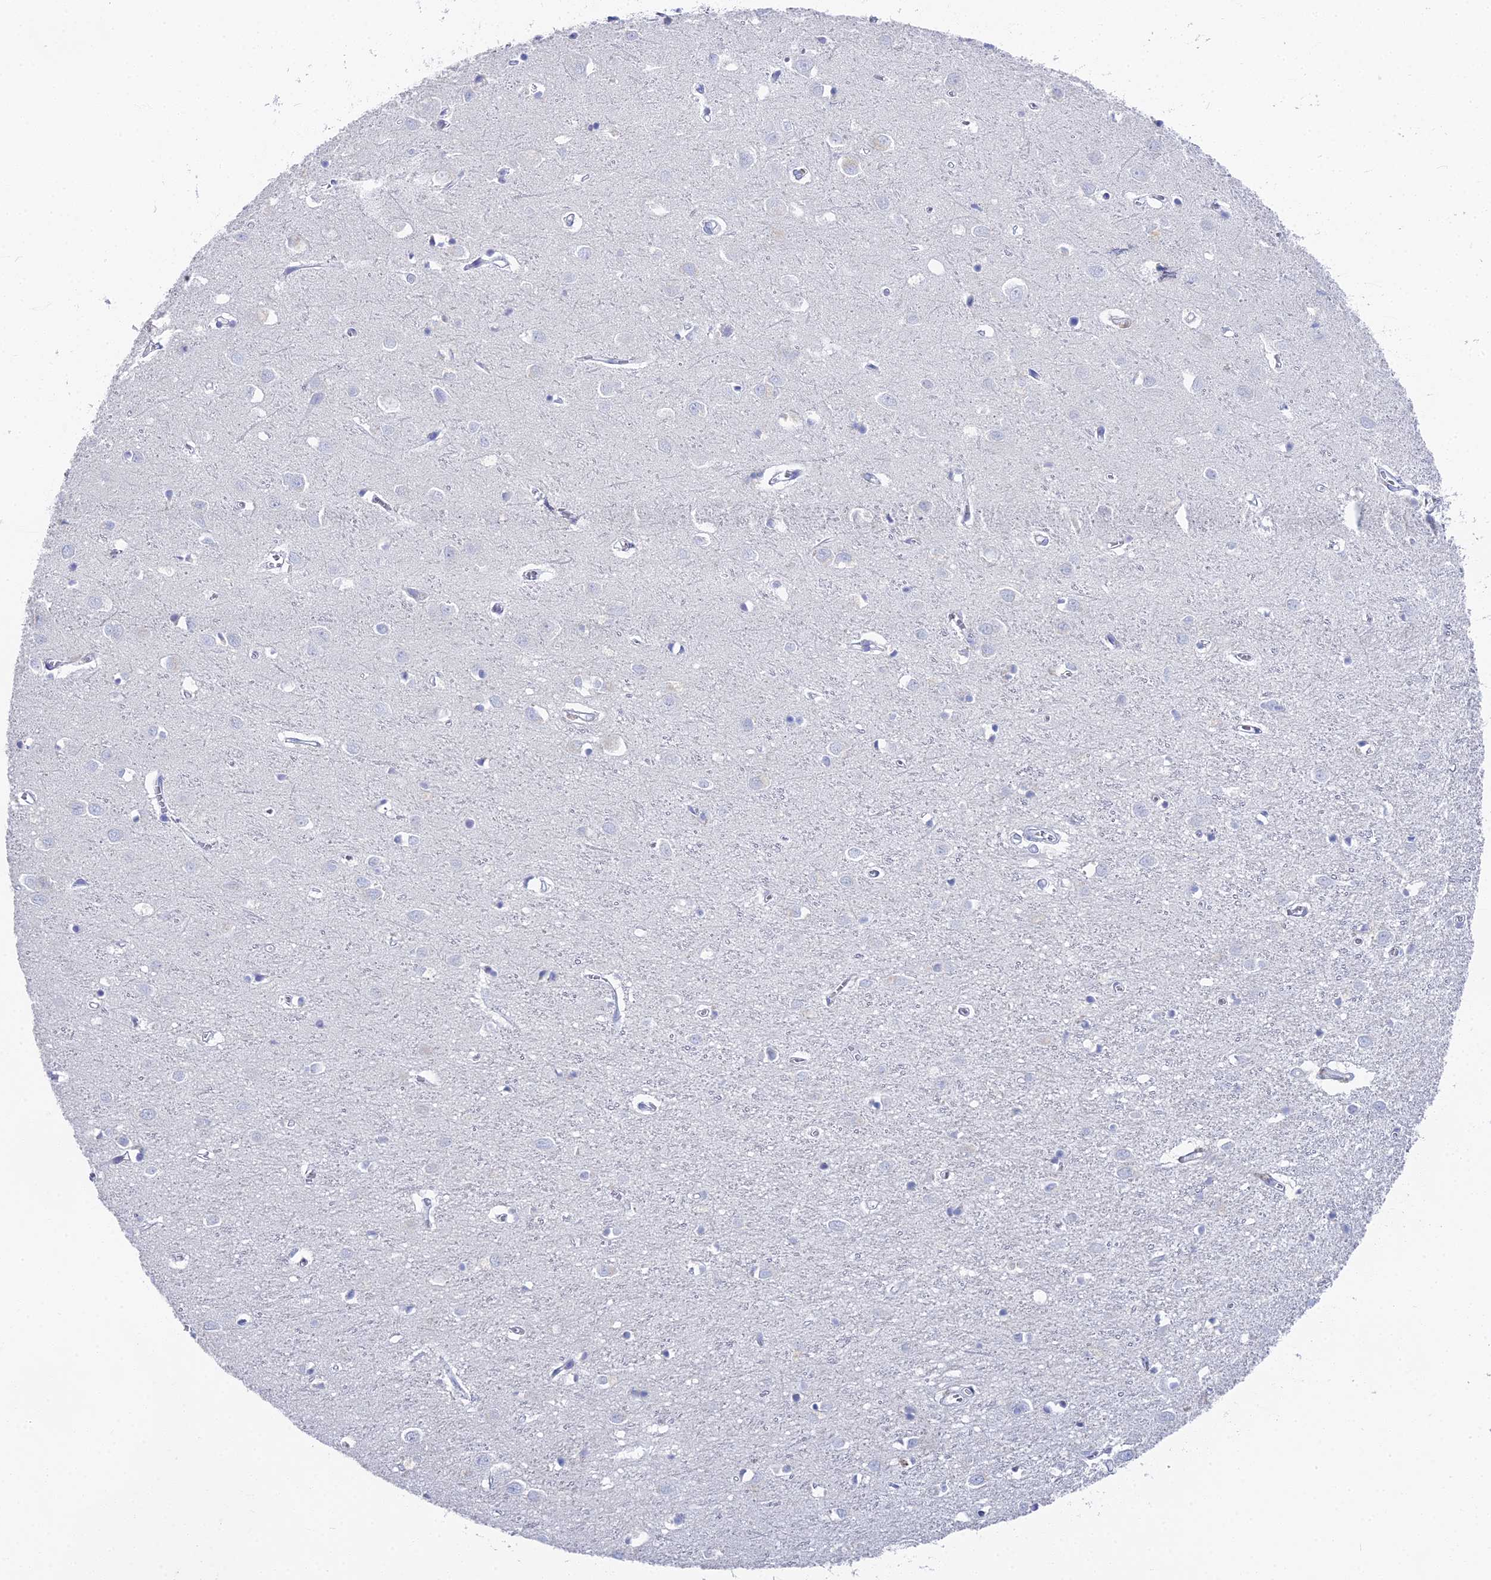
{"staining": {"intensity": "negative", "quantity": "none", "location": "none"}, "tissue": "cerebral cortex", "cell_type": "Endothelial cells", "image_type": "normal", "snomed": [{"axis": "morphology", "description": "Normal tissue, NOS"}, {"axis": "topography", "description": "Cerebral cortex"}], "caption": "Benign cerebral cortex was stained to show a protein in brown. There is no significant expression in endothelial cells.", "gene": "ALPP", "patient": {"sex": "female", "age": 64}}